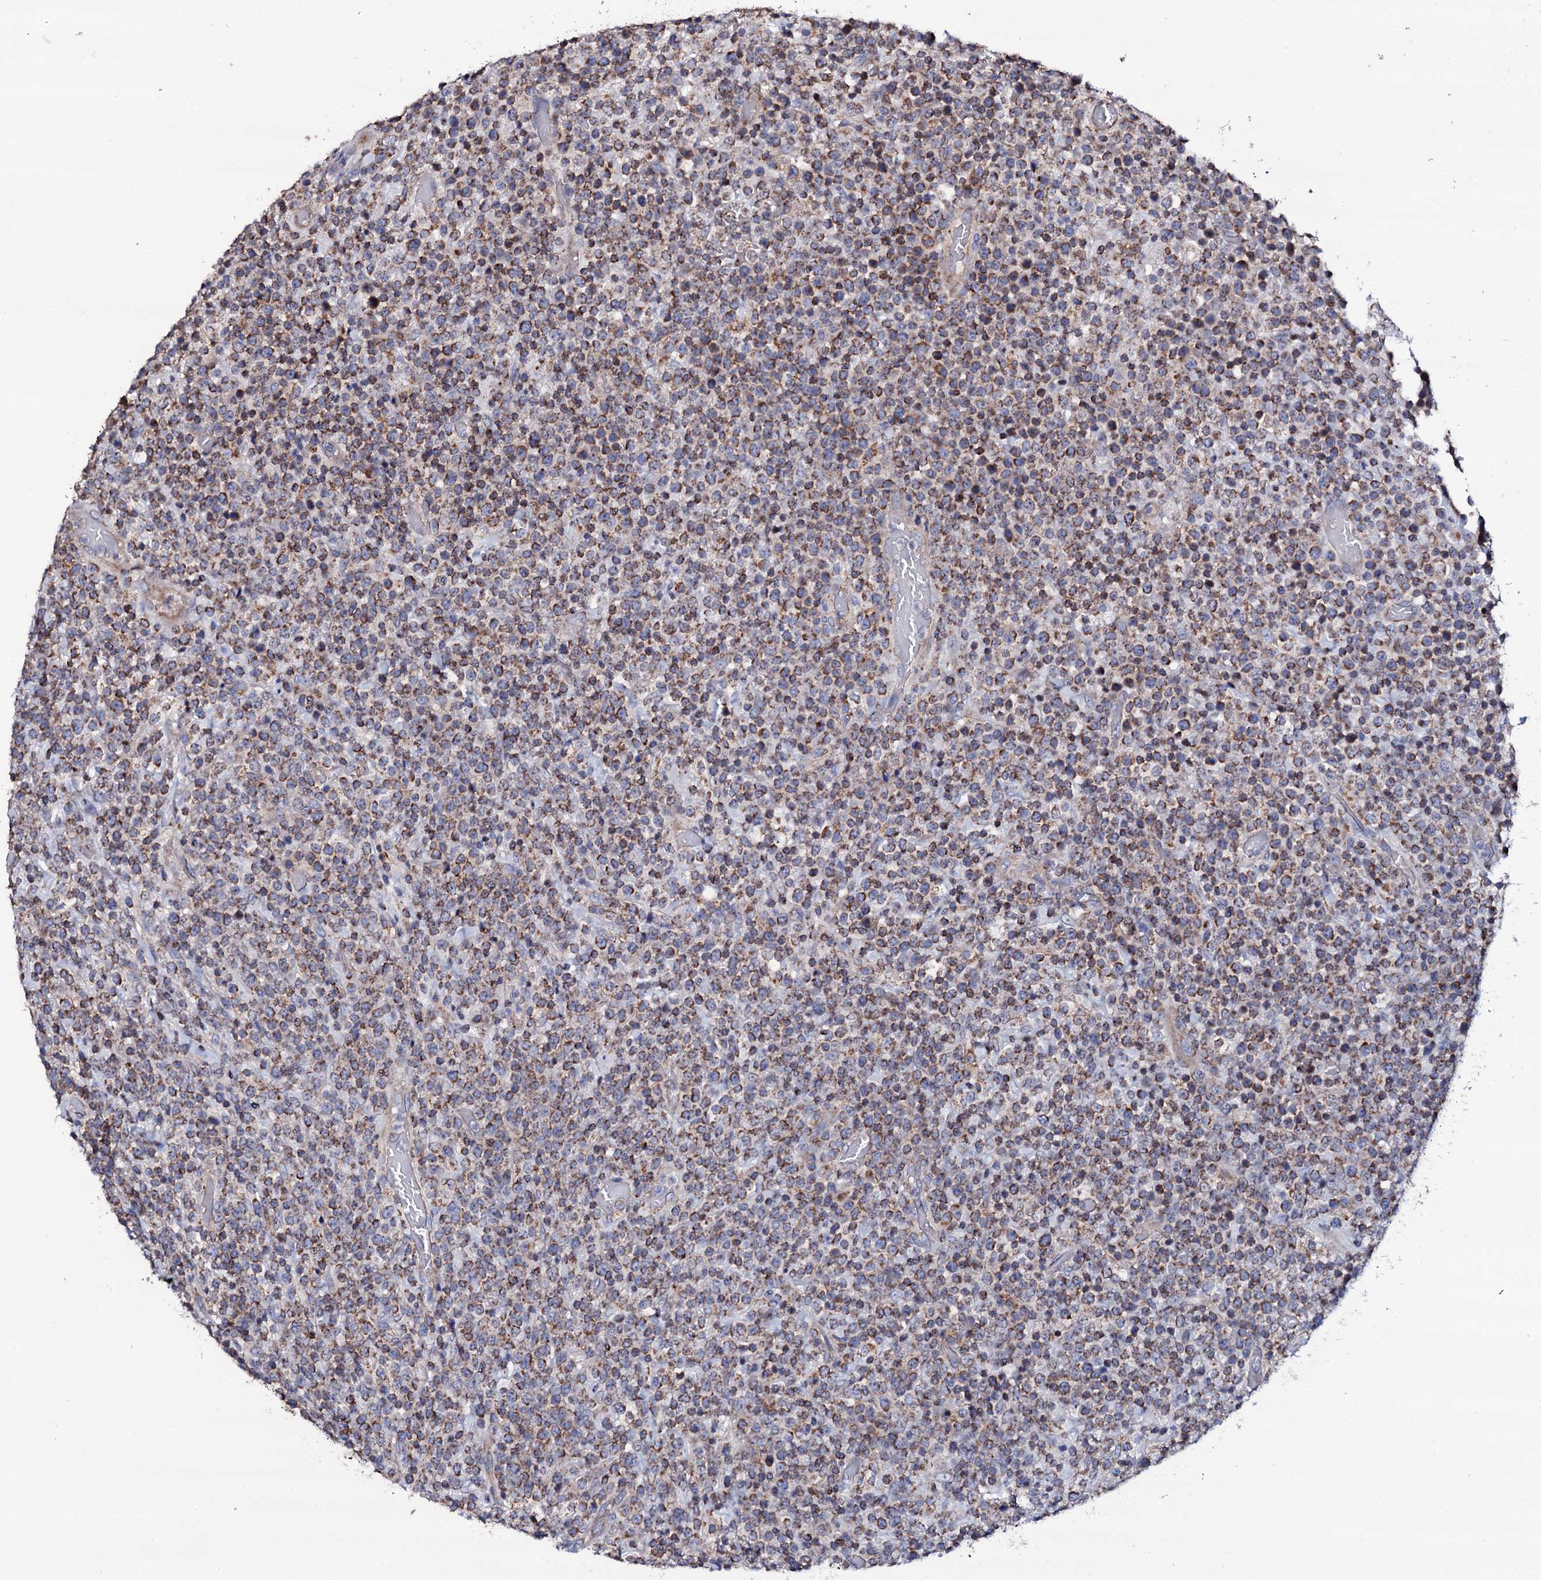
{"staining": {"intensity": "moderate", "quantity": "25%-75%", "location": "cytoplasmic/membranous"}, "tissue": "lymphoma", "cell_type": "Tumor cells", "image_type": "cancer", "snomed": [{"axis": "morphology", "description": "Malignant lymphoma, non-Hodgkin's type, High grade"}, {"axis": "topography", "description": "Colon"}], "caption": "Approximately 25%-75% of tumor cells in lymphoma demonstrate moderate cytoplasmic/membranous protein positivity as visualized by brown immunohistochemical staining.", "gene": "TCAF2", "patient": {"sex": "female", "age": 53}}